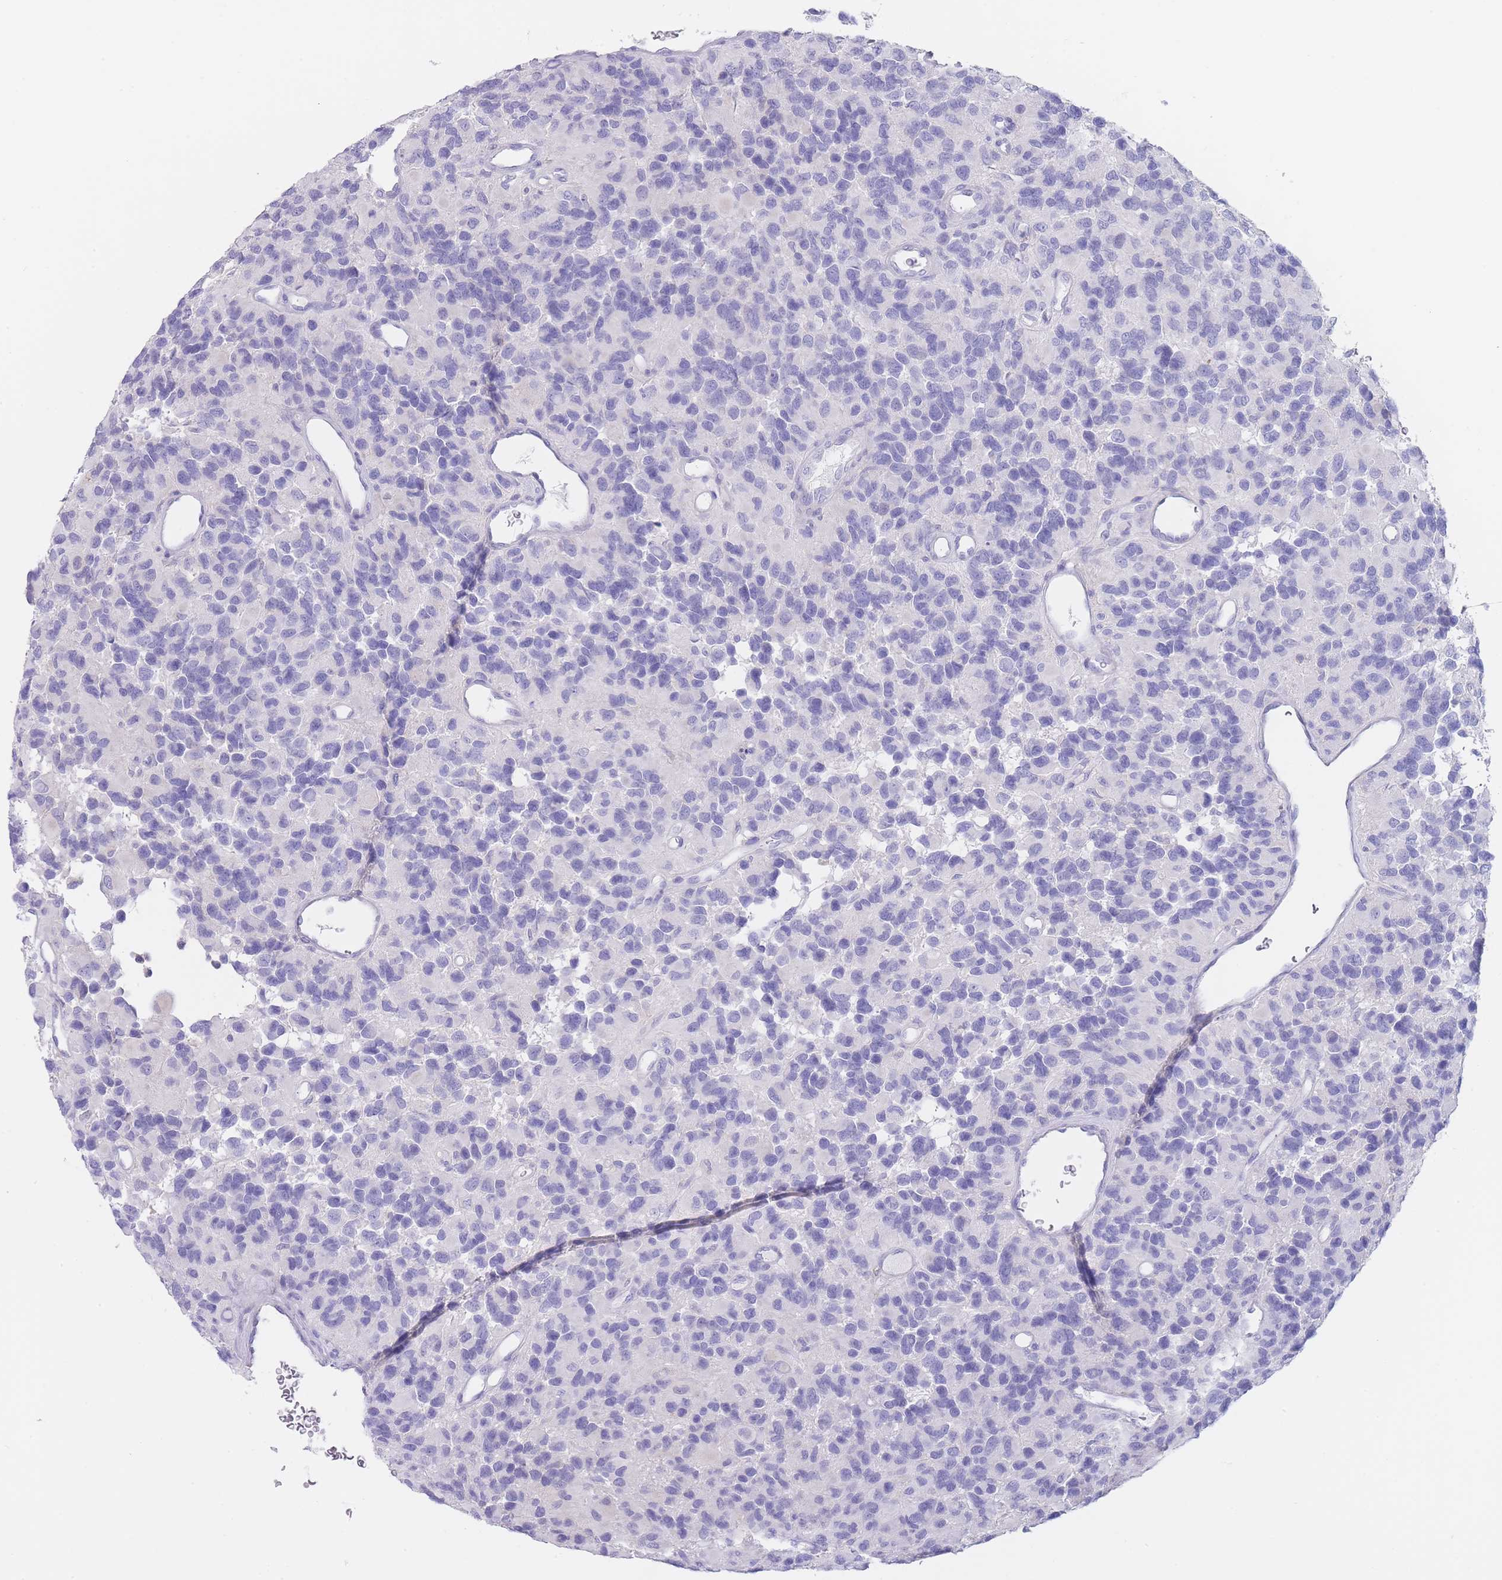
{"staining": {"intensity": "negative", "quantity": "none", "location": "none"}, "tissue": "glioma", "cell_type": "Tumor cells", "image_type": "cancer", "snomed": [{"axis": "morphology", "description": "Glioma, malignant, High grade"}, {"axis": "topography", "description": "Brain"}], "caption": "Malignant glioma (high-grade) was stained to show a protein in brown. There is no significant expression in tumor cells.", "gene": "CD37", "patient": {"sex": "male", "age": 77}}